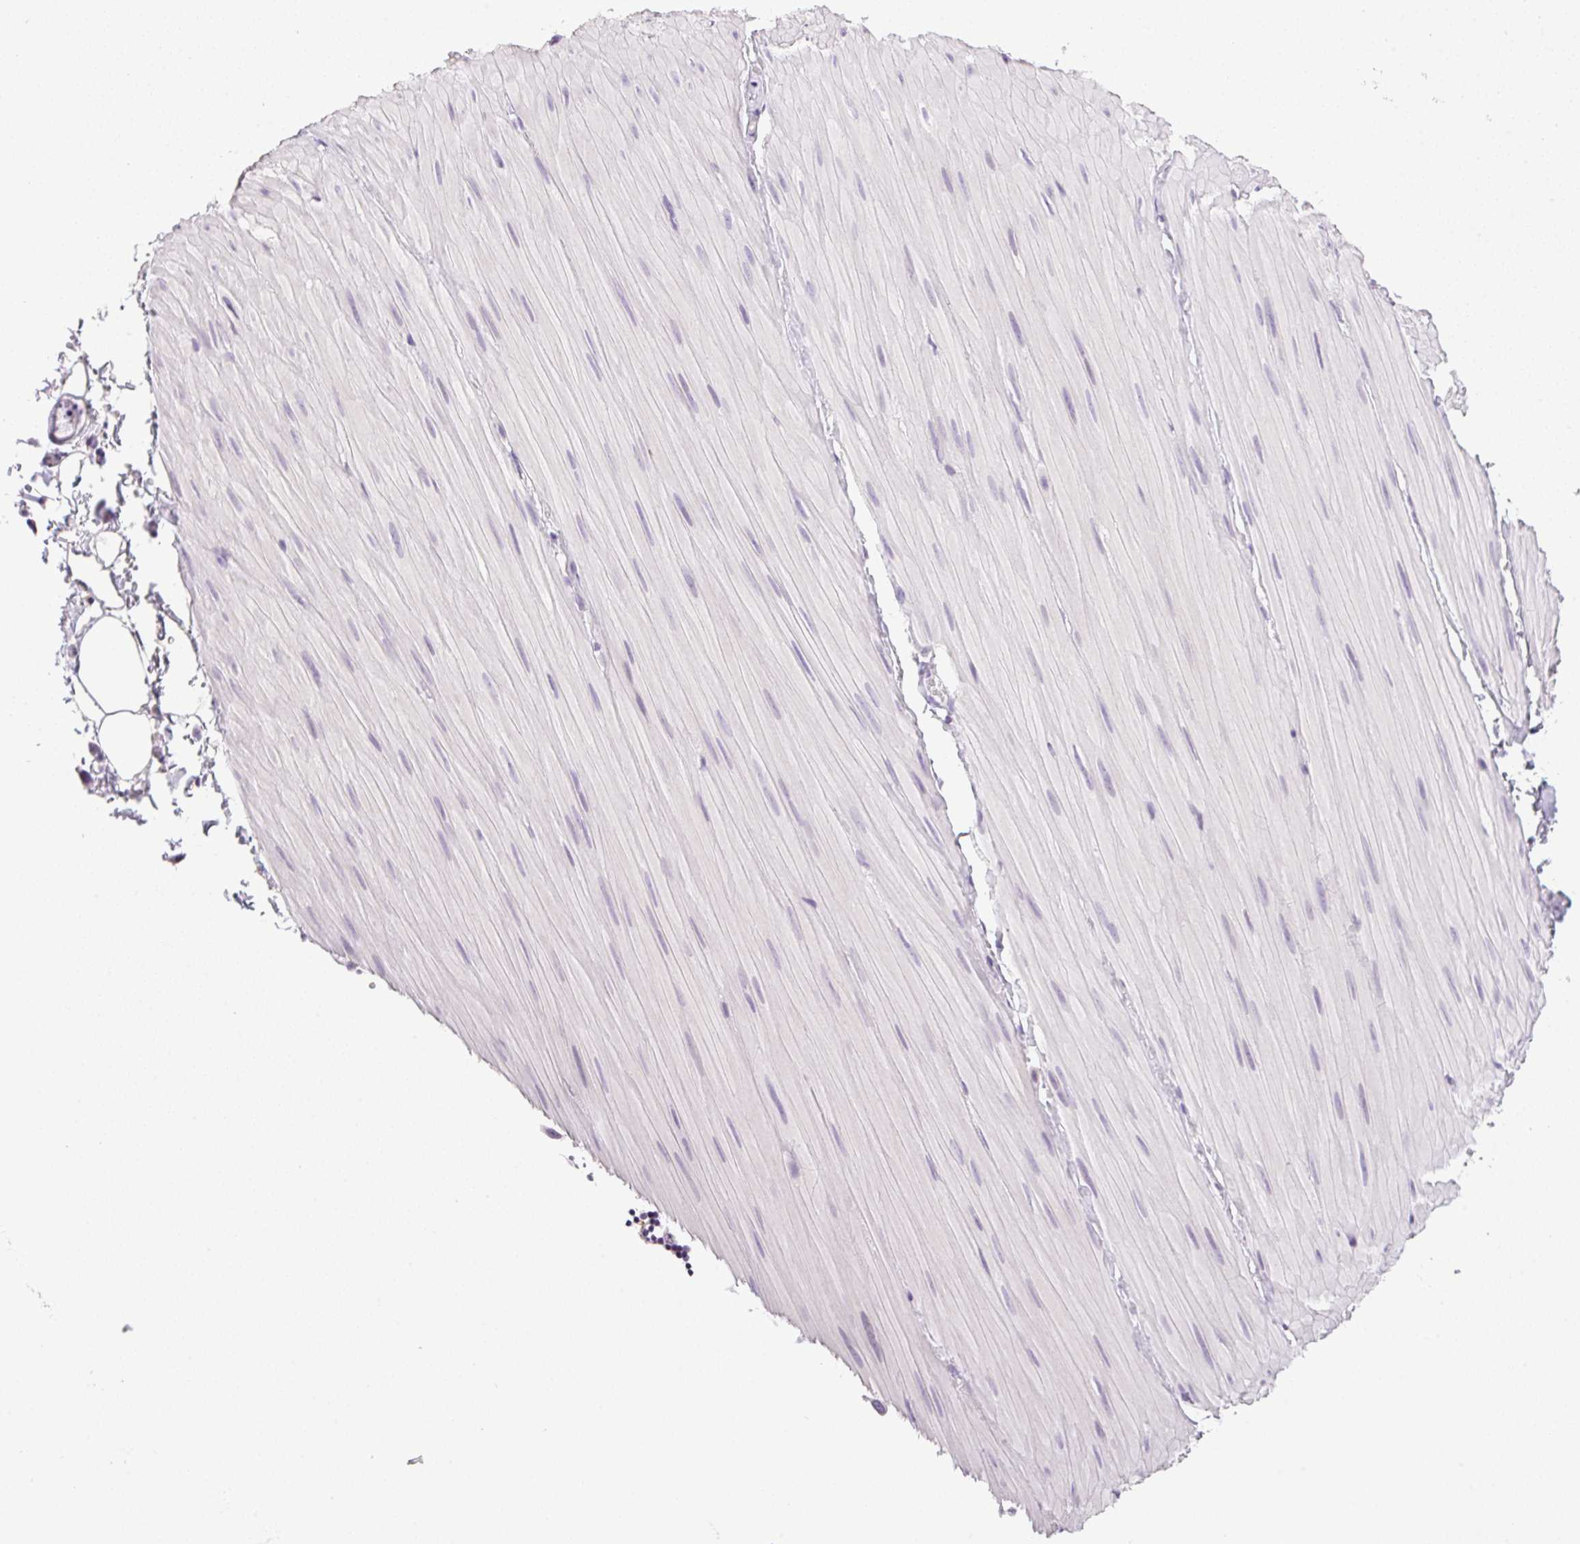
{"staining": {"intensity": "negative", "quantity": "none", "location": "none"}, "tissue": "adipose tissue", "cell_type": "Adipocytes", "image_type": "normal", "snomed": [{"axis": "morphology", "description": "Normal tissue, NOS"}, {"axis": "topography", "description": "Smooth muscle"}, {"axis": "topography", "description": "Peripheral nerve tissue"}], "caption": "Adipocytes show no significant expression in benign adipose tissue.", "gene": "TMEM88B", "patient": {"sex": "male", "age": 58}}